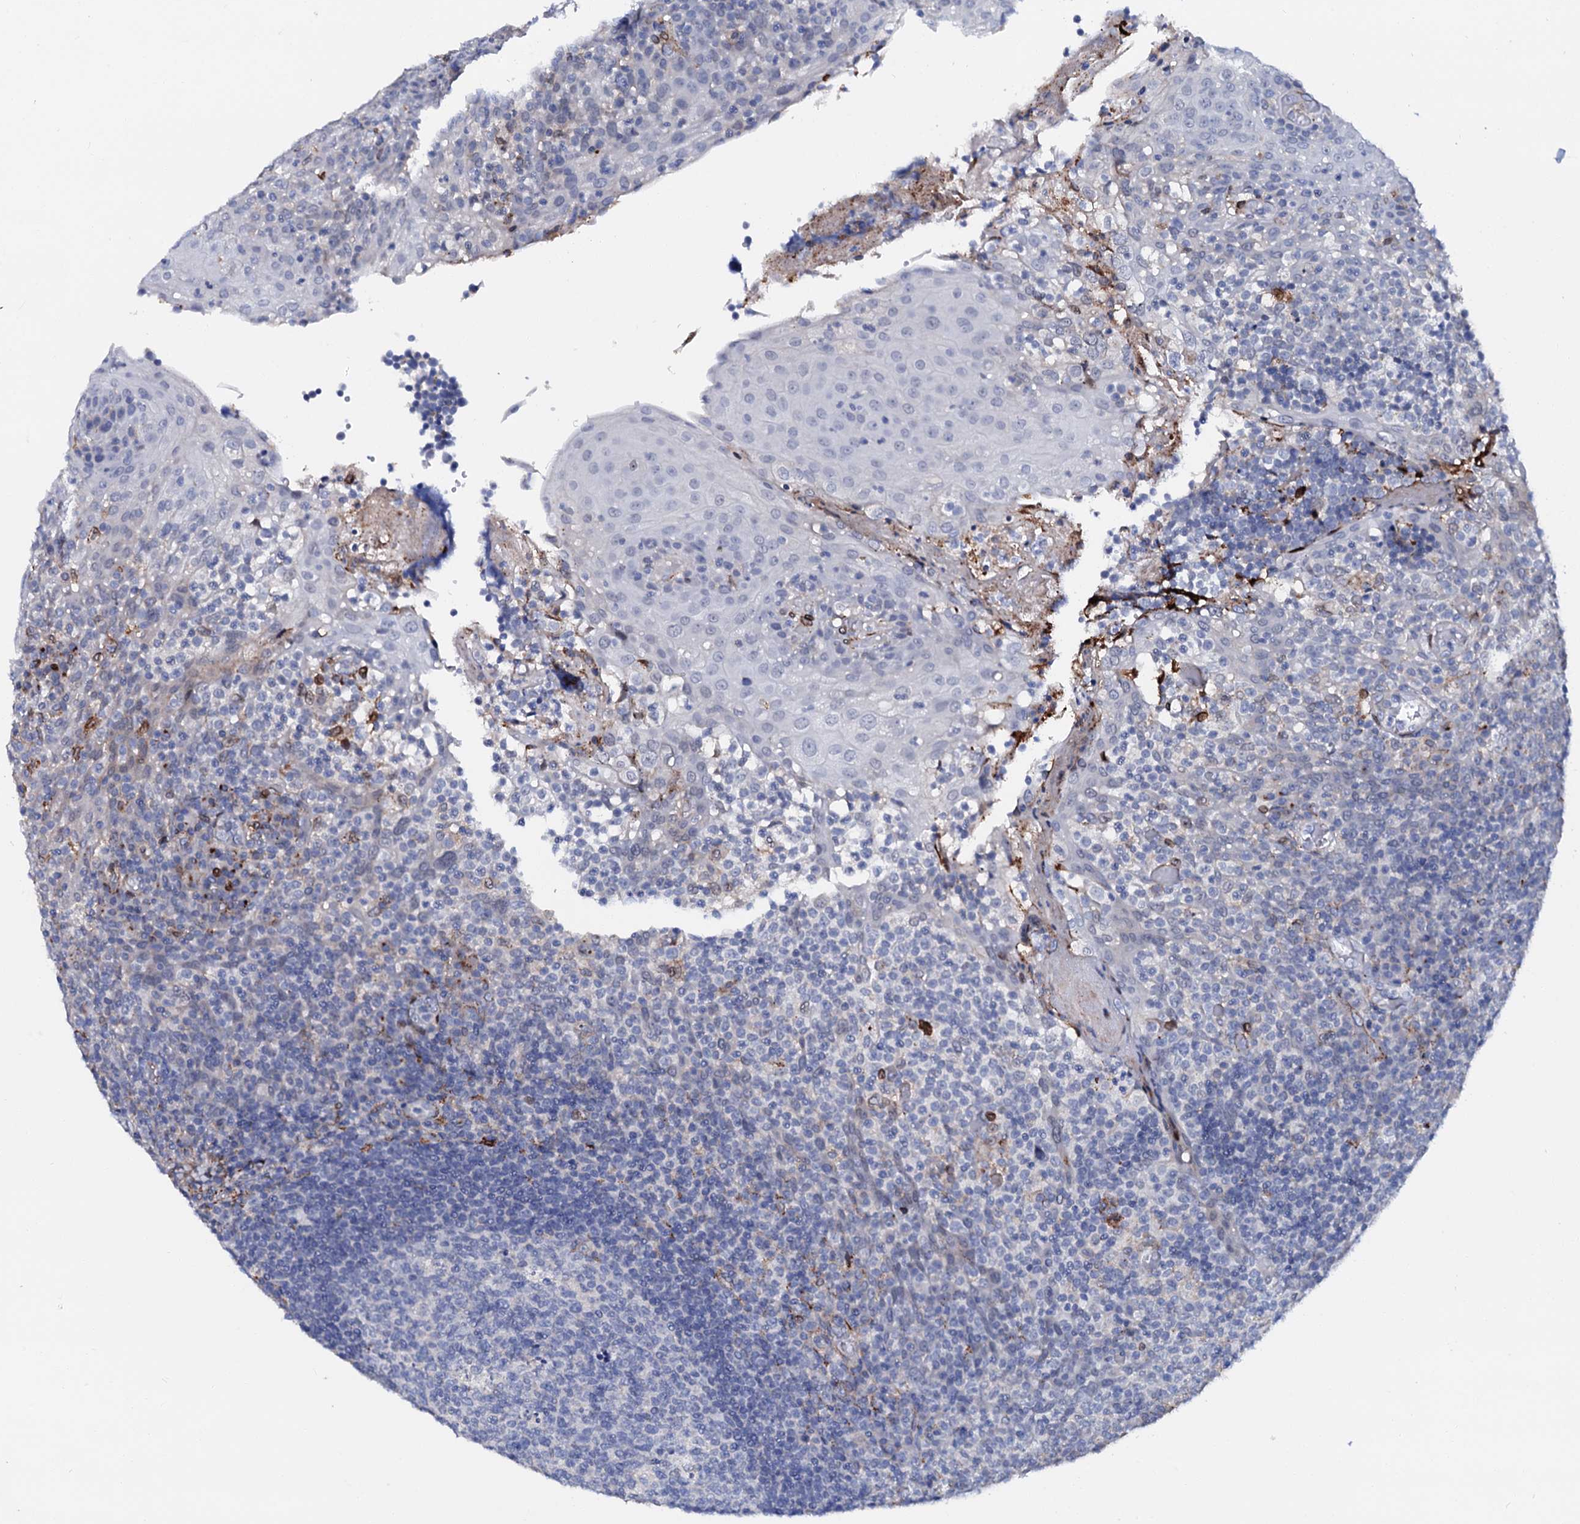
{"staining": {"intensity": "negative", "quantity": "none", "location": "none"}, "tissue": "tonsil", "cell_type": "Germinal center cells", "image_type": "normal", "snomed": [{"axis": "morphology", "description": "Normal tissue, NOS"}, {"axis": "topography", "description": "Tonsil"}], "caption": "DAB immunohistochemical staining of unremarkable tonsil shows no significant staining in germinal center cells. The staining was performed using DAB to visualize the protein expression in brown, while the nuclei were stained in blue with hematoxylin (Magnification: 20x).", "gene": "MED13L", "patient": {"sex": "female", "age": 19}}